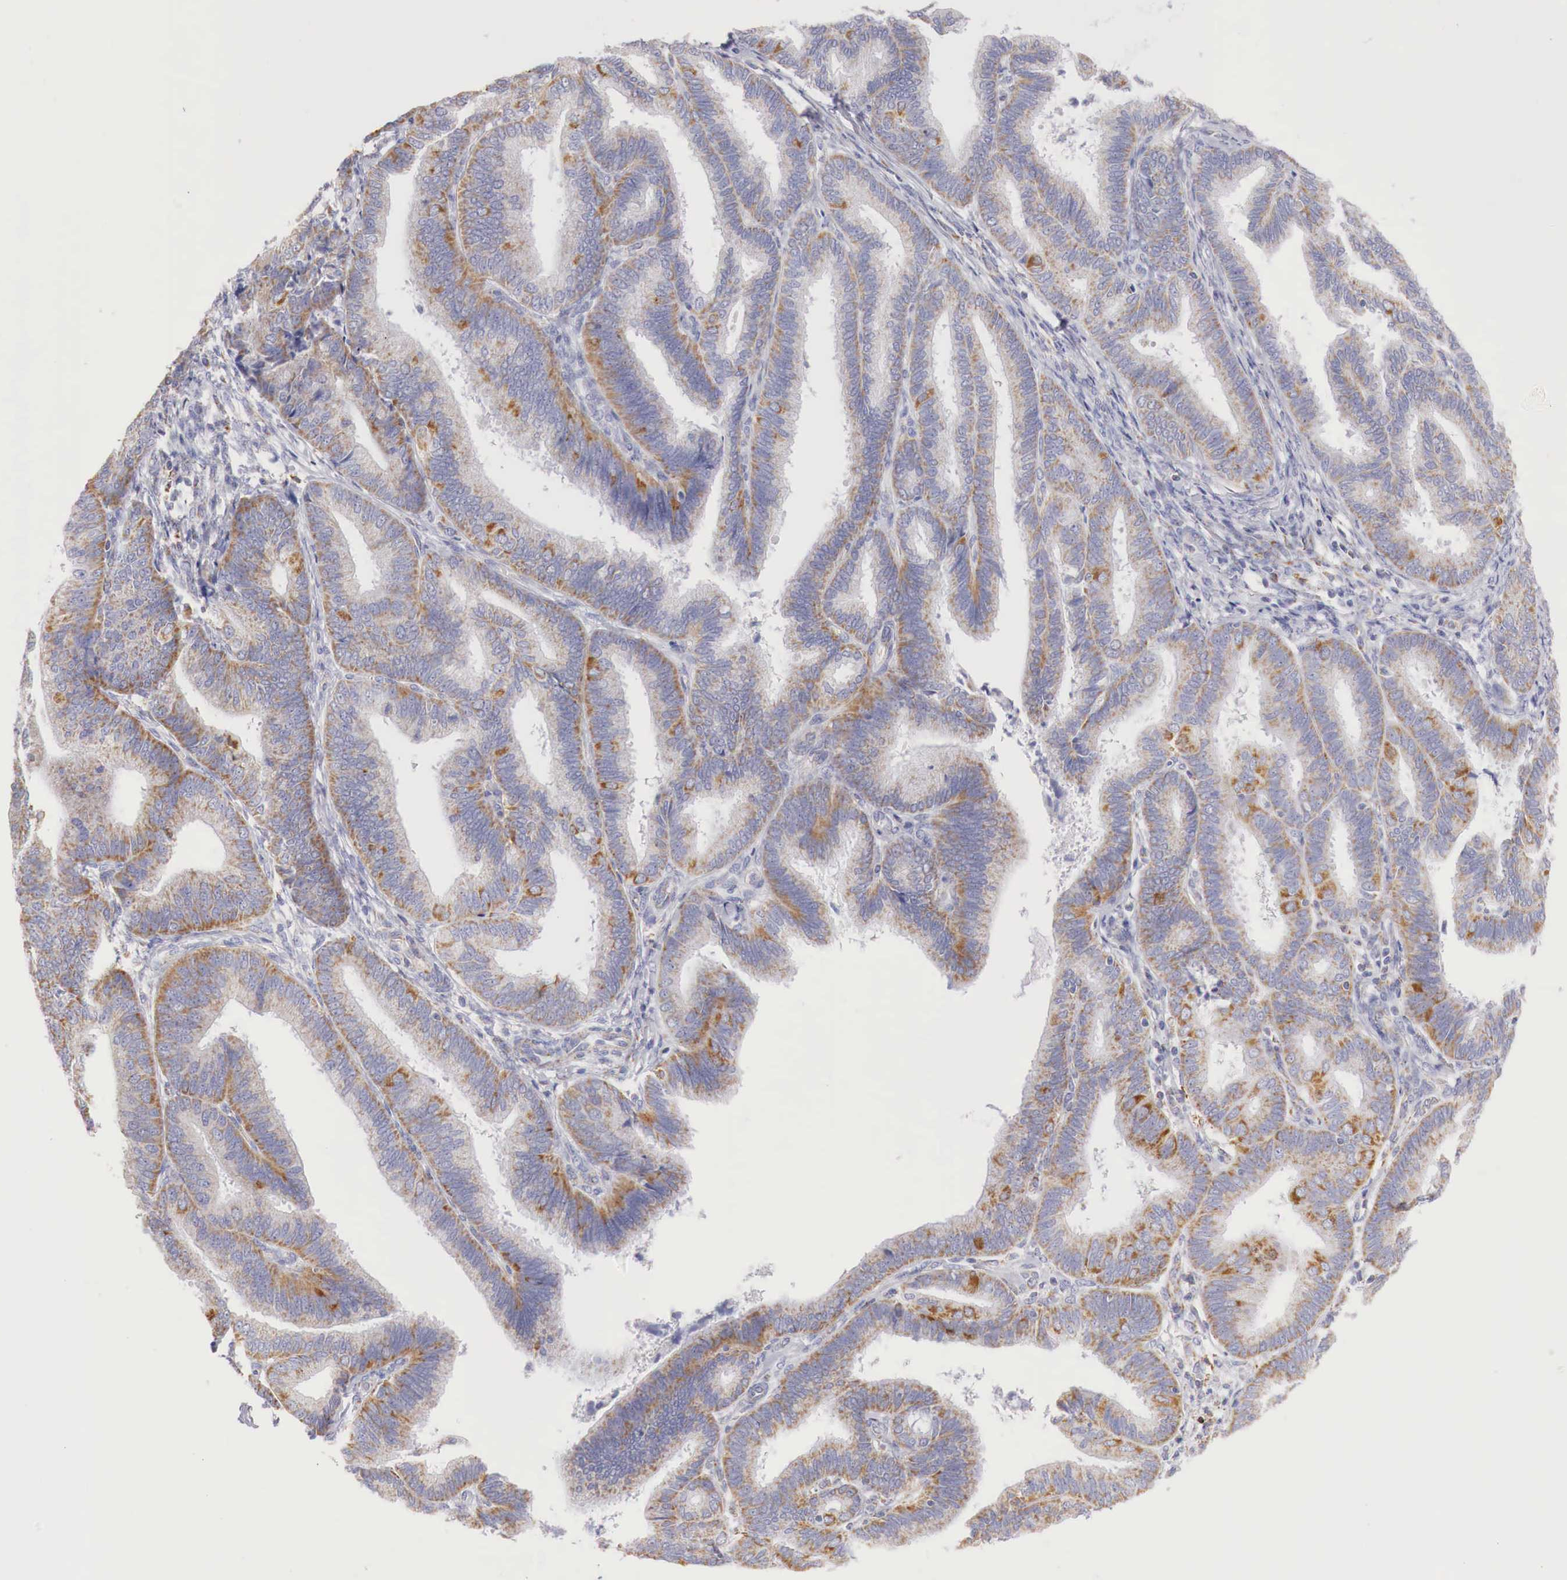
{"staining": {"intensity": "moderate", "quantity": "25%-75%", "location": "cytoplasmic/membranous"}, "tissue": "endometrial cancer", "cell_type": "Tumor cells", "image_type": "cancer", "snomed": [{"axis": "morphology", "description": "Adenocarcinoma, NOS"}, {"axis": "topography", "description": "Endometrium"}], "caption": "Tumor cells demonstrate medium levels of moderate cytoplasmic/membranous positivity in approximately 25%-75% of cells in human endometrial cancer.", "gene": "IDH3G", "patient": {"sex": "female", "age": 63}}